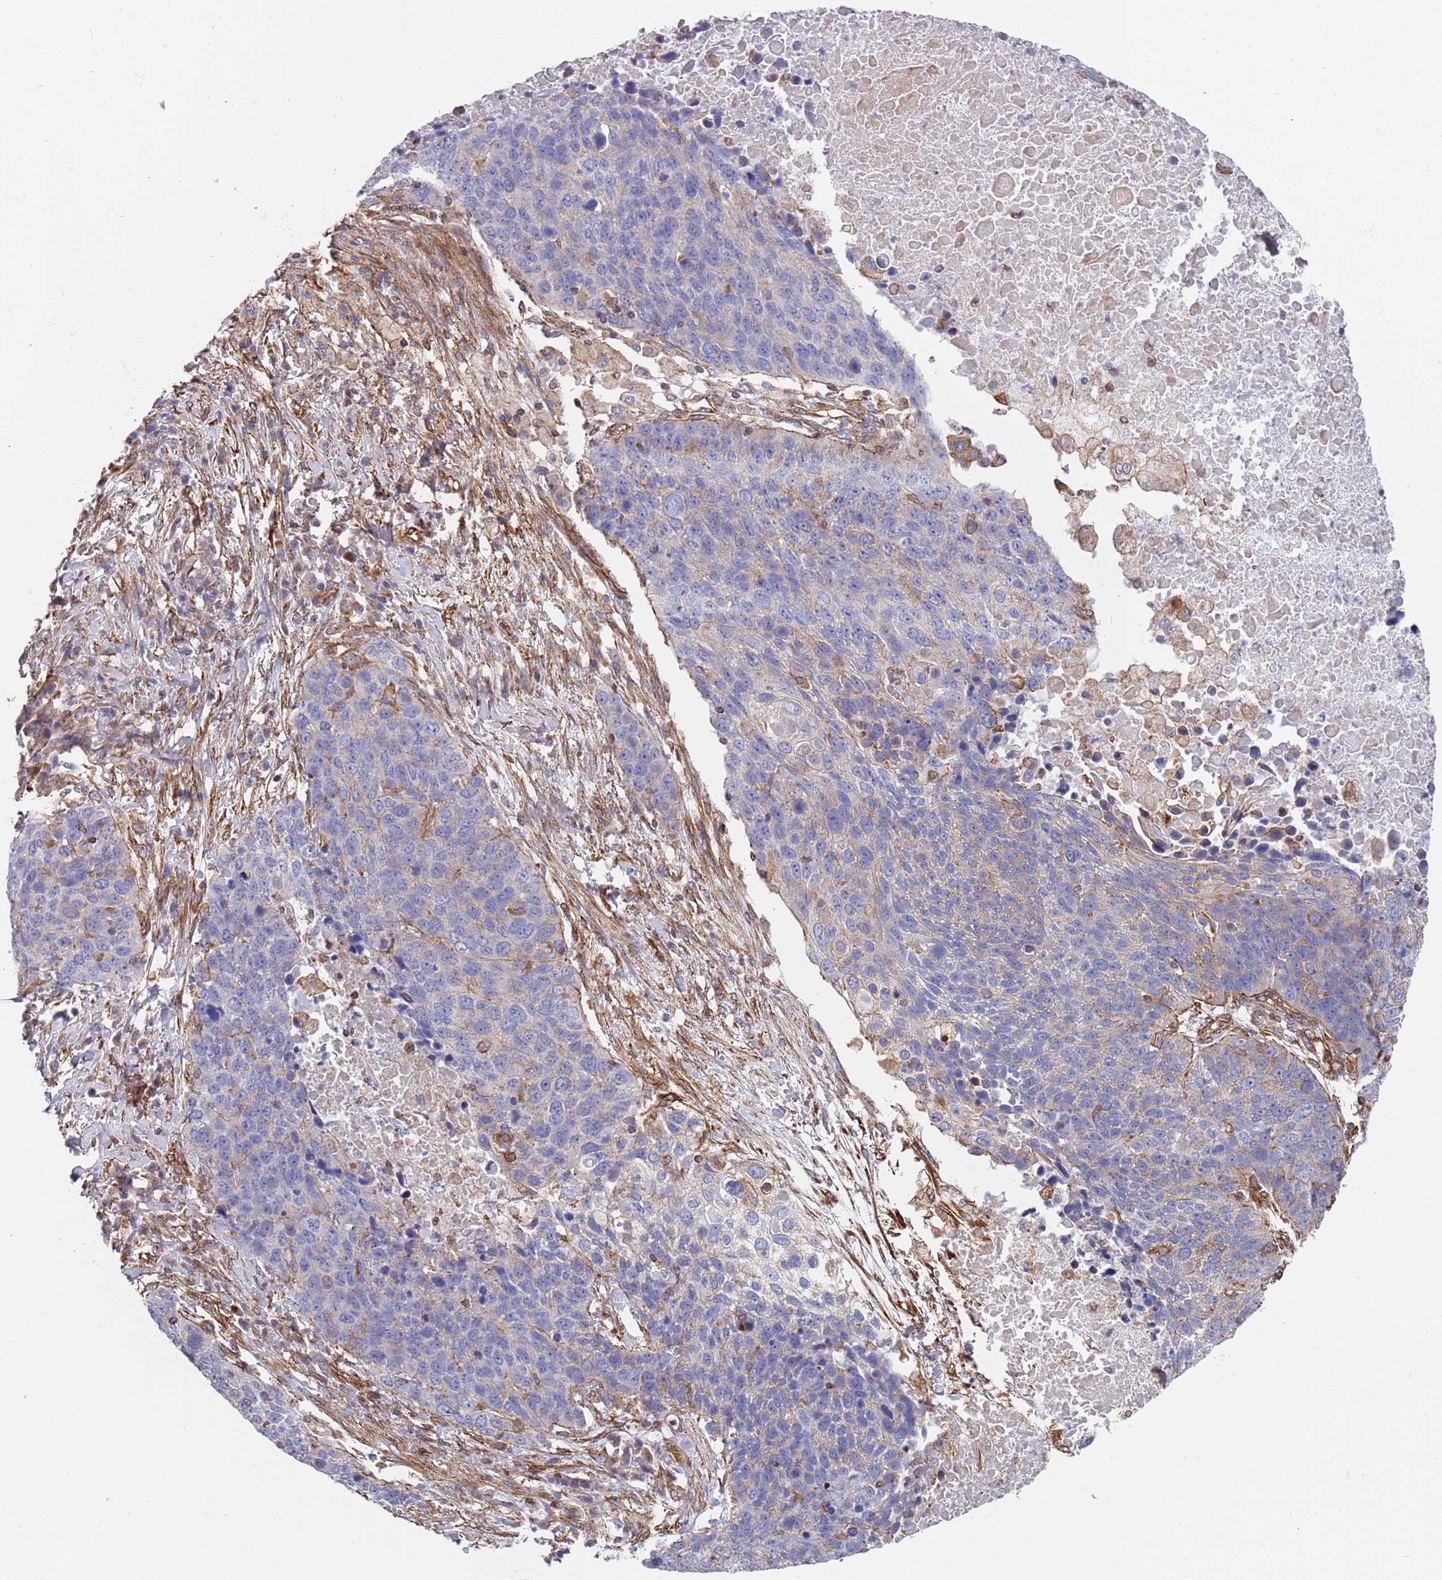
{"staining": {"intensity": "negative", "quantity": "none", "location": "none"}, "tissue": "lung cancer", "cell_type": "Tumor cells", "image_type": "cancer", "snomed": [{"axis": "morphology", "description": "Normal tissue, NOS"}, {"axis": "morphology", "description": "Squamous cell carcinoma, NOS"}, {"axis": "topography", "description": "Lymph node"}, {"axis": "topography", "description": "Lung"}], "caption": "Tumor cells show no significant expression in lung squamous cell carcinoma.", "gene": "JAKMIP2", "patient": {"sex": "male", "age": 66}}